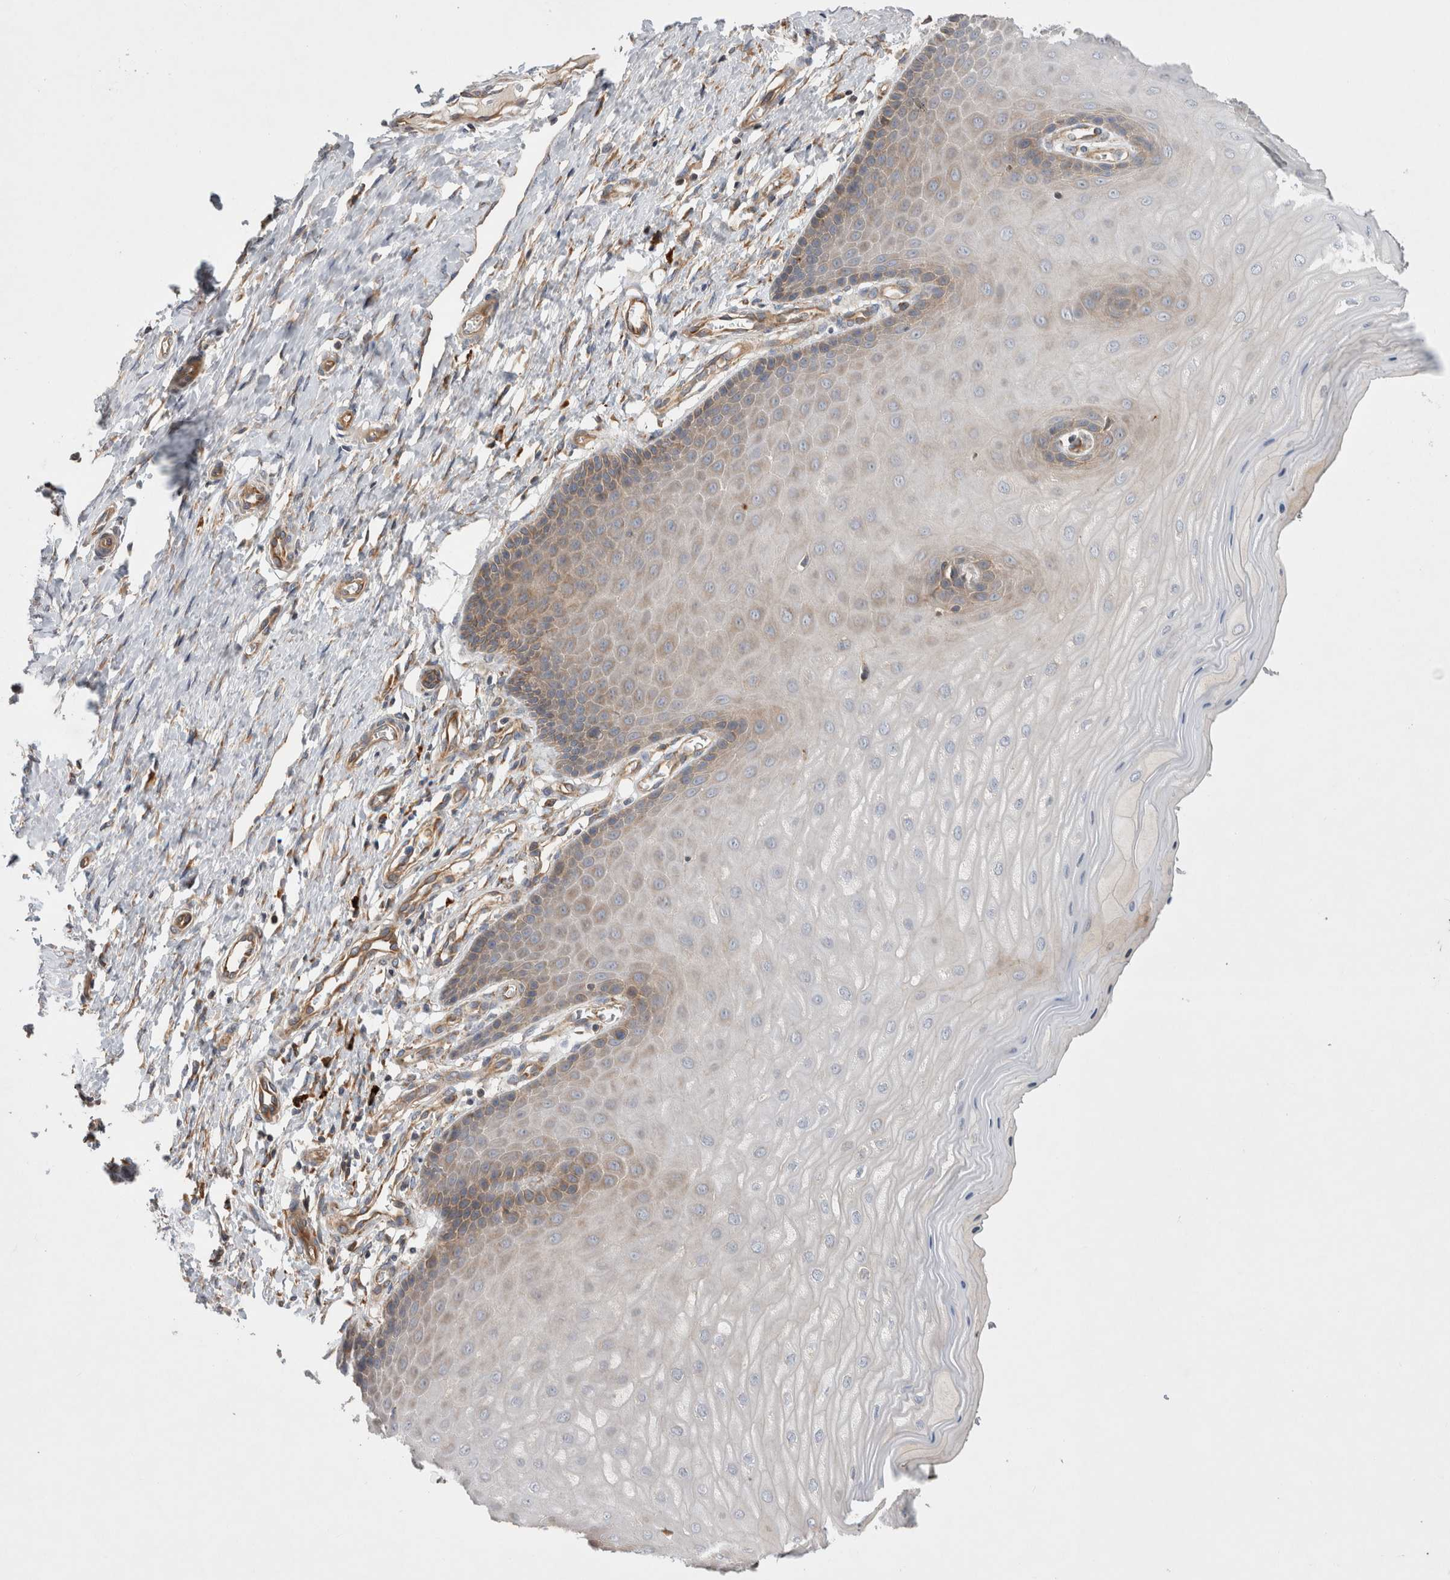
{"staining": {"intensity": "moderate", "quantity": ">75%", "location": "cytoplasmic/membranous"}, "tissue": "cervix", "cell_type": "Glandular cells", "image_type": "normal", "snomed": [{"axis": "morphology", "description": "Normal tissue, NOS"}, {"axis": "topography", "description": "Cervix"}], "caption": "IHC of normal cervix demonstrates medium levels of moderate cytoplasmic/membranous expression in approximately >75% of glandular cells.", "gene": "PDCD10", "patient": {"sex": "female", "age": 55}}